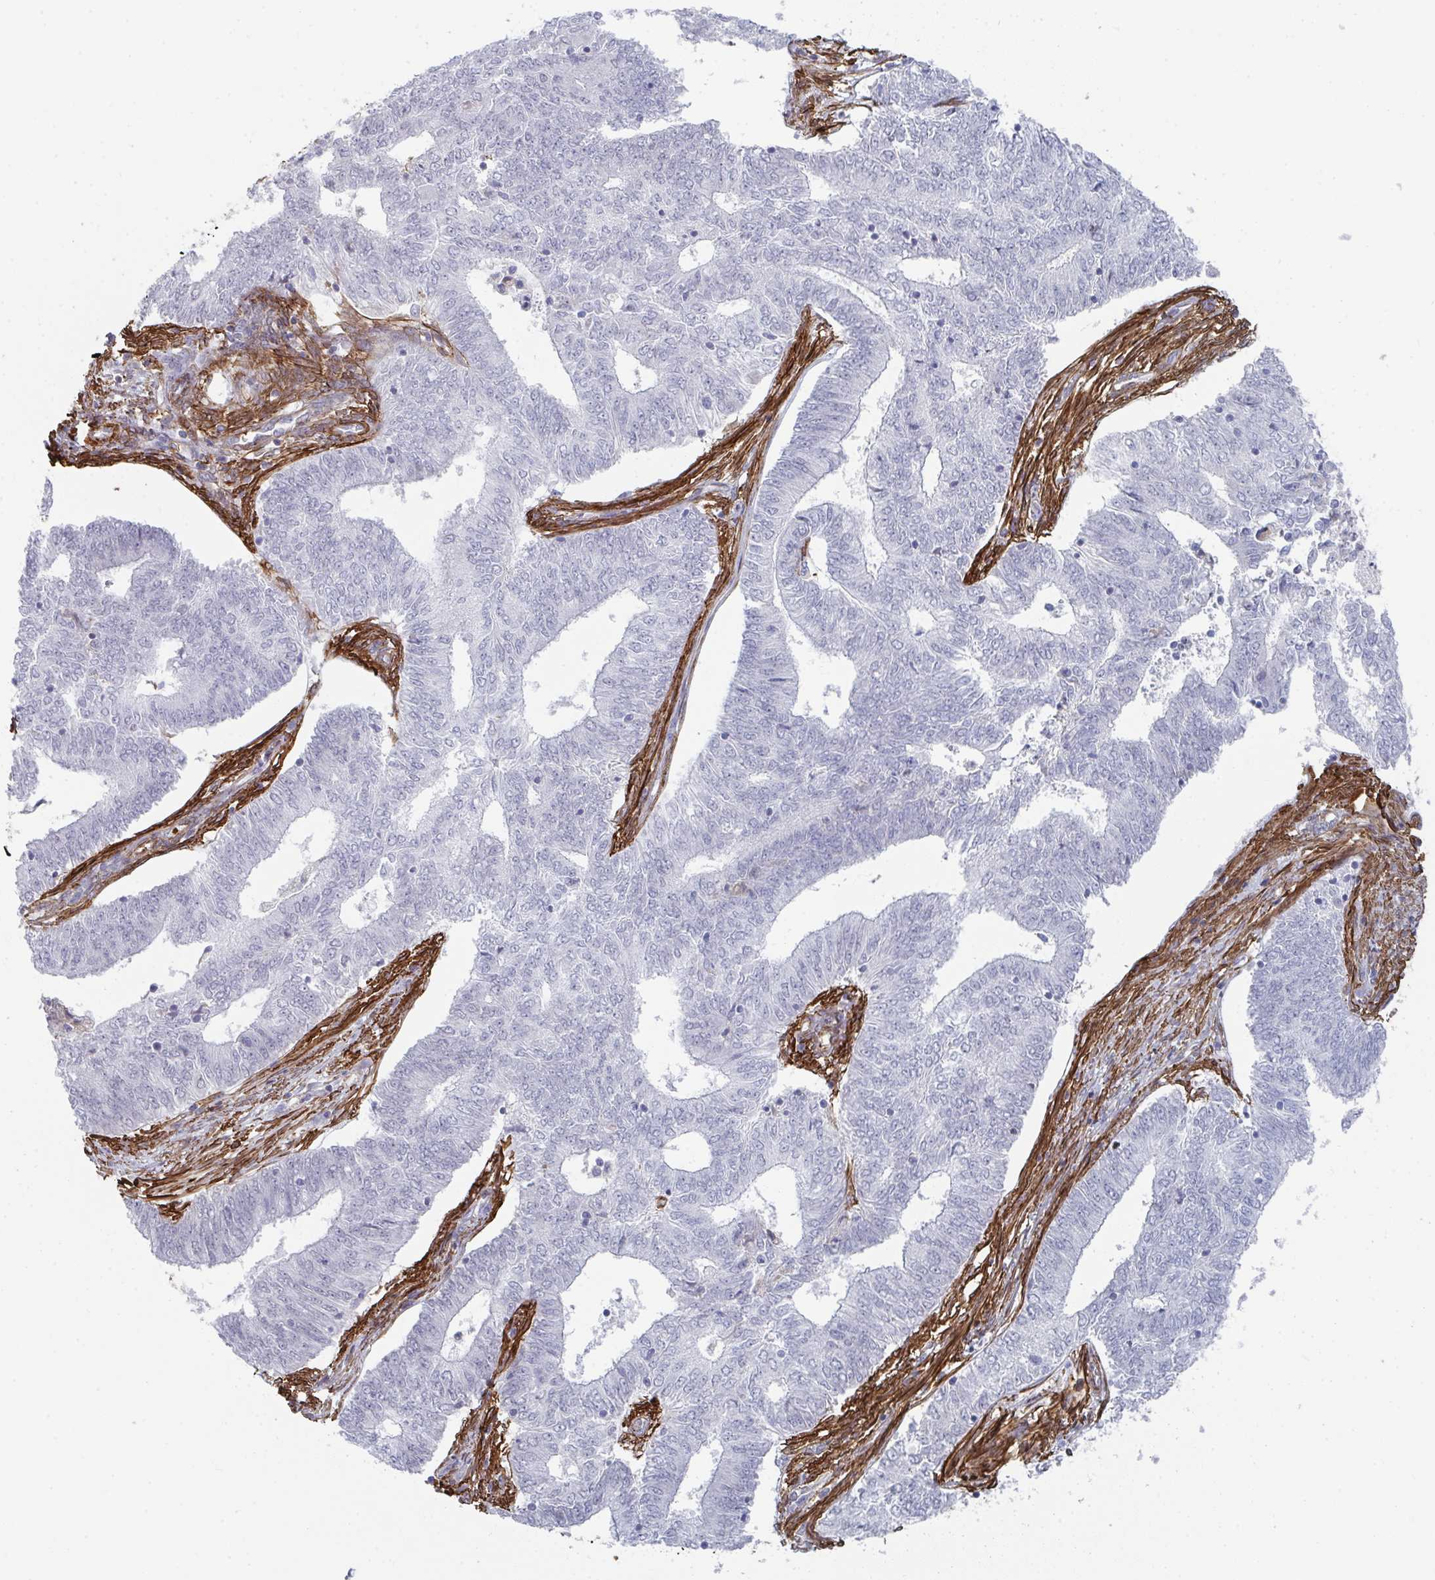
{"staining": {"intensity": "negative", "quantity": "none", "location": "none"}, "tissue": "endometrial cancer", "cell_type": "Tumor cells", "image_type": "cancer", "snomed": [{"axis": "morphology", "description": "Adenocarcinoma, NOS"}, {"axis": "topography", "description": "Endometrium"}], "caption": "Immunohistochemistry of human adenocarcinoma (endometrial) reveals no staining in tumor cells. (DAB IHC with hematoxylin counter stain).", "gene": "NEURL4", "patient": {"sex": "female", "age": 62}}